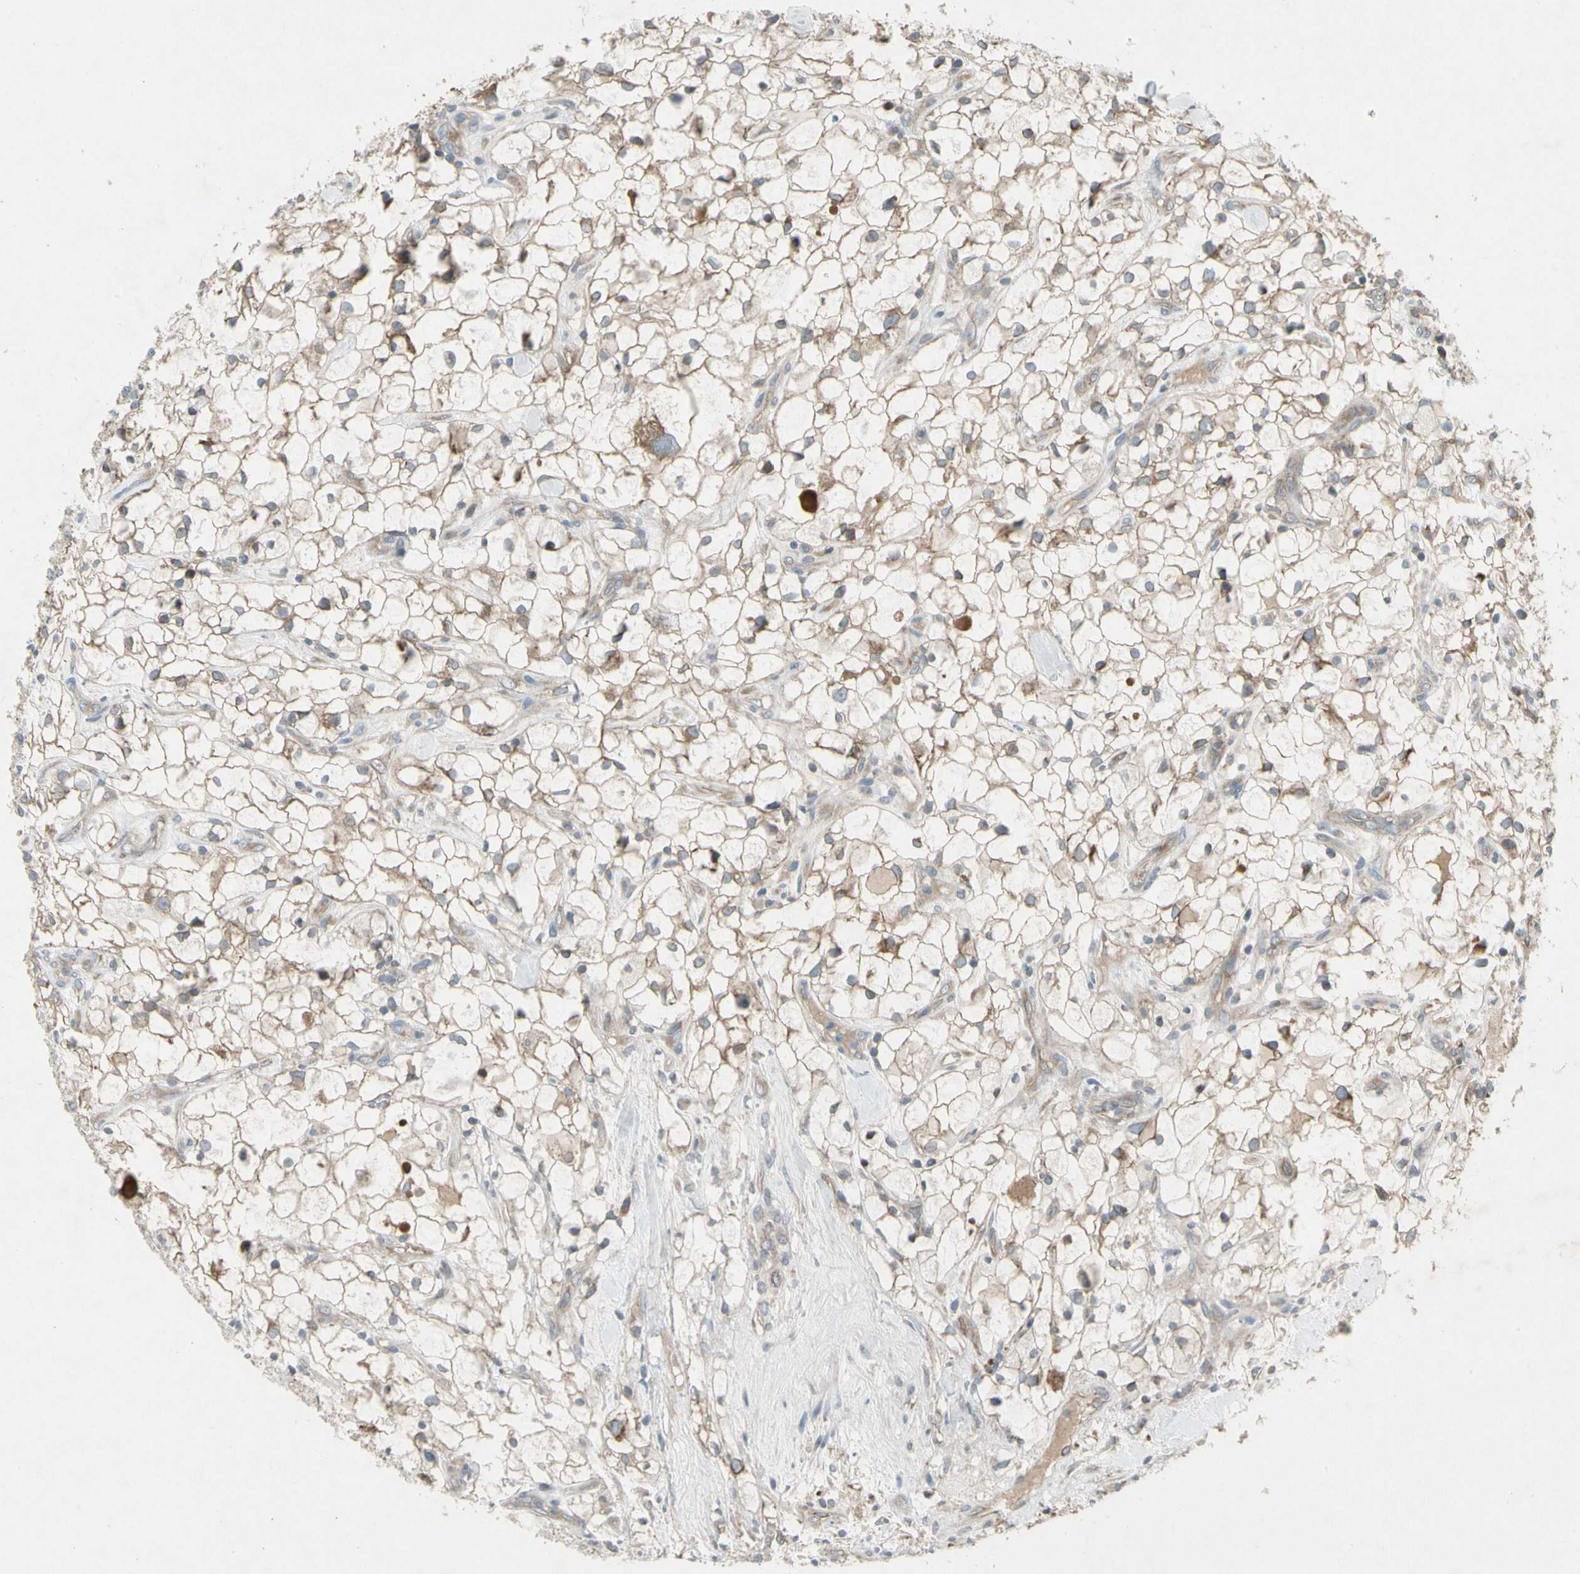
{"staining": {"intensity": "weak", "quantity": ">75%", "location": "cytoplasmic/membranous"}, "tissue": "renal cancer", "cell_type": "Tumor cells", "image_type": "cancer", "snomed": [{"axis": "morphology", "description": "Adenocarcinoma, NOS"}, {"axis": "topography", "description": "Kidney"}], "caption": "Immunohistochemistry (IHC) staining of renal cancer, which displays low levels of weak cytoplasmic/membranous positivity in approximately >75% of tumor cells indicating weak cytoplasmic/membranous protein expression. The staining was performed using DAB (3,3'-diaminobenzidine) (brown) for protein detection and nuclei were counterstained in hematoxylin (blue).", "gene": "PANK2", "patient": {"sex": "female", "age": 60}}